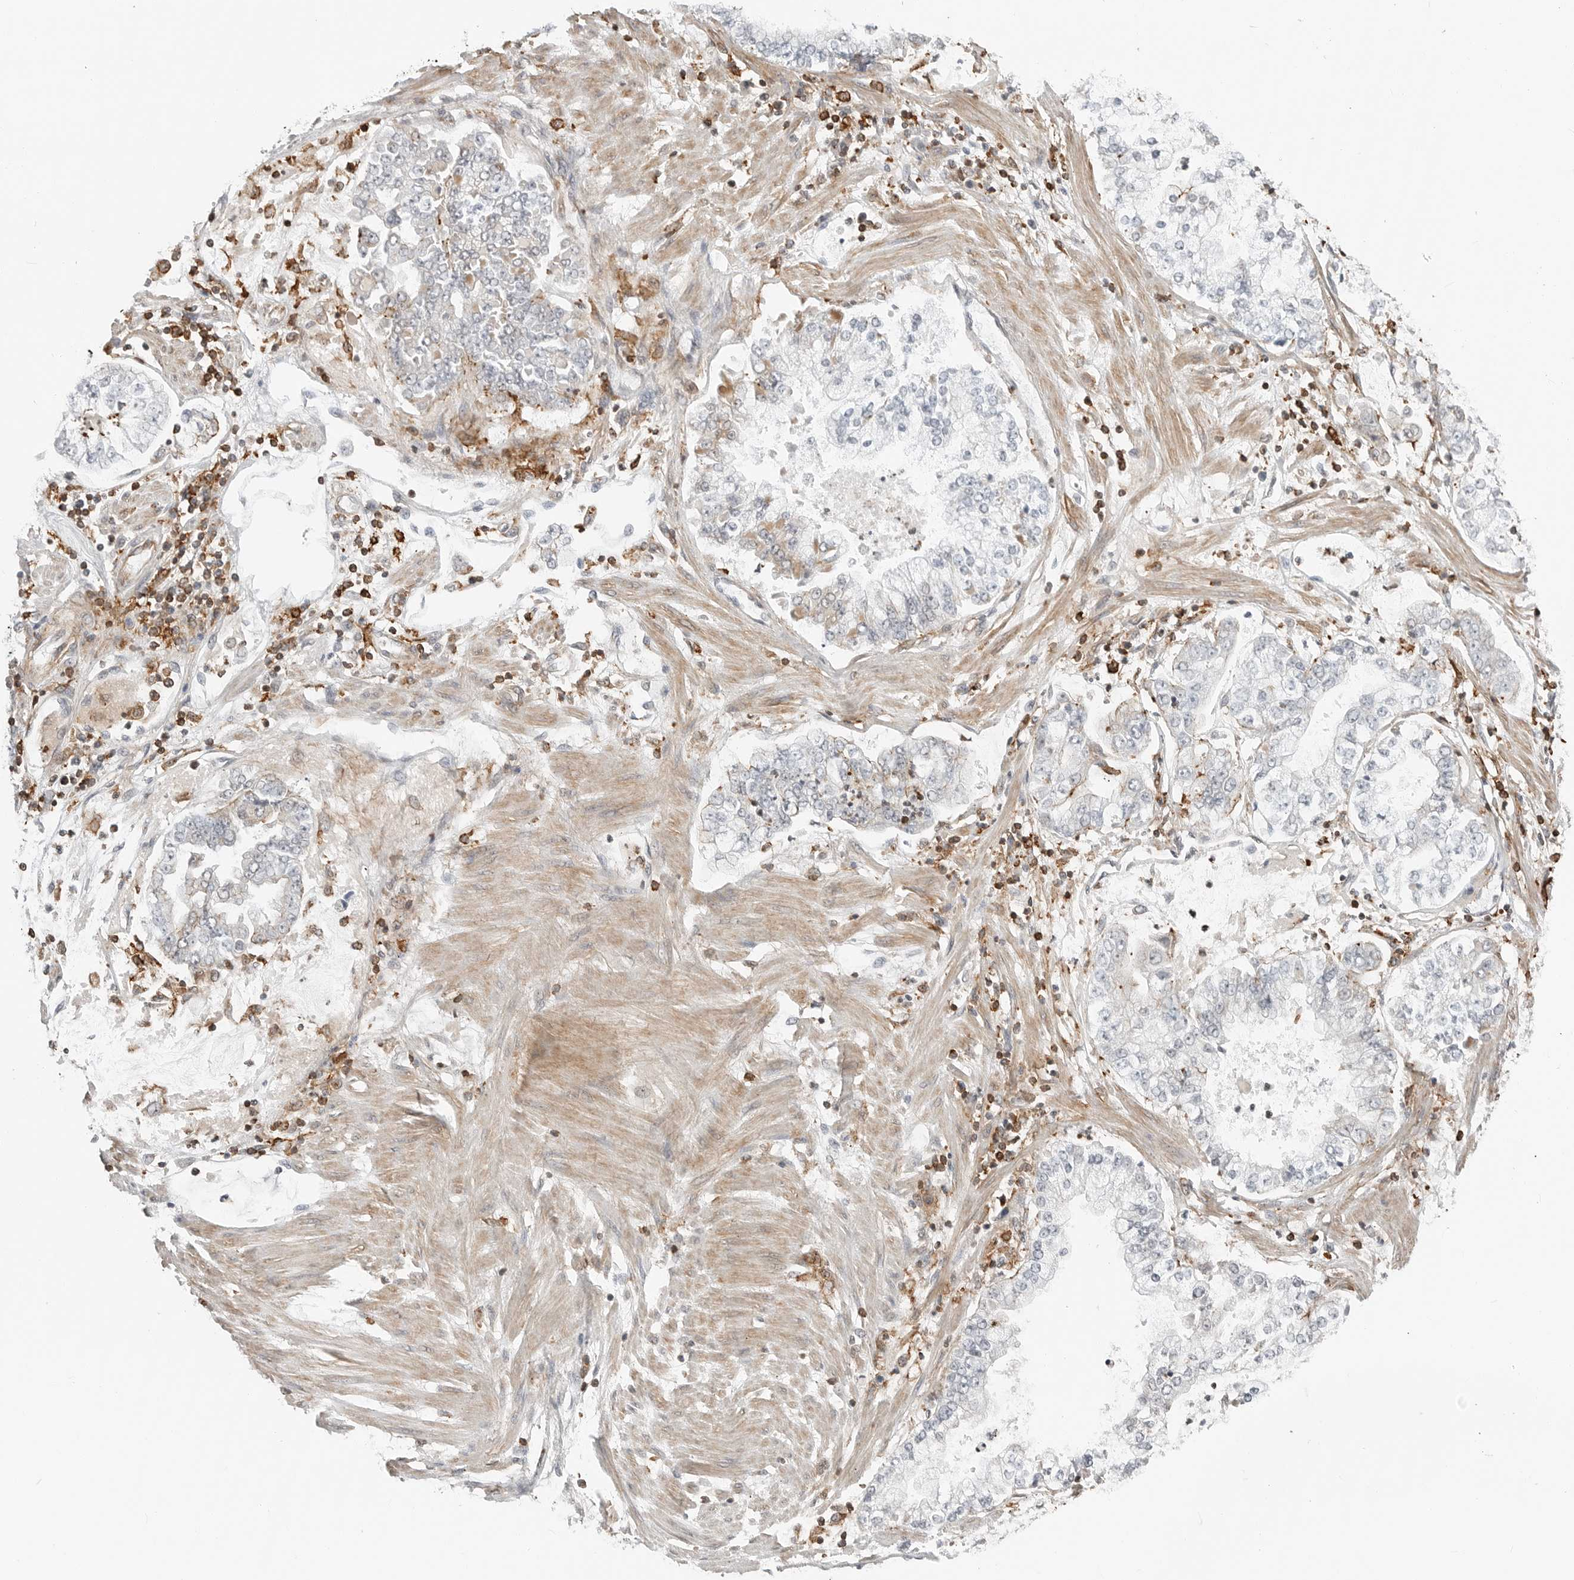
{"staining": {"intensity": "negative", "quantity": "none", "location": "none"}, "tissue": "stomach cancer", "cell_type": "Tumor cells", "image_type": "cancer", "snomed": [{"axis": "morphology", "description": "Adenocarcinoma, NOS"}, {"axis": "topography", "description": "Stomach"}], "caption": "Human stomach adenocarcinoma stained for a protein using immunohistochemistry displays no staining in tumor cells.", "gene": "LEFTY2", "patient": {"sex": "male", "age": 76}}